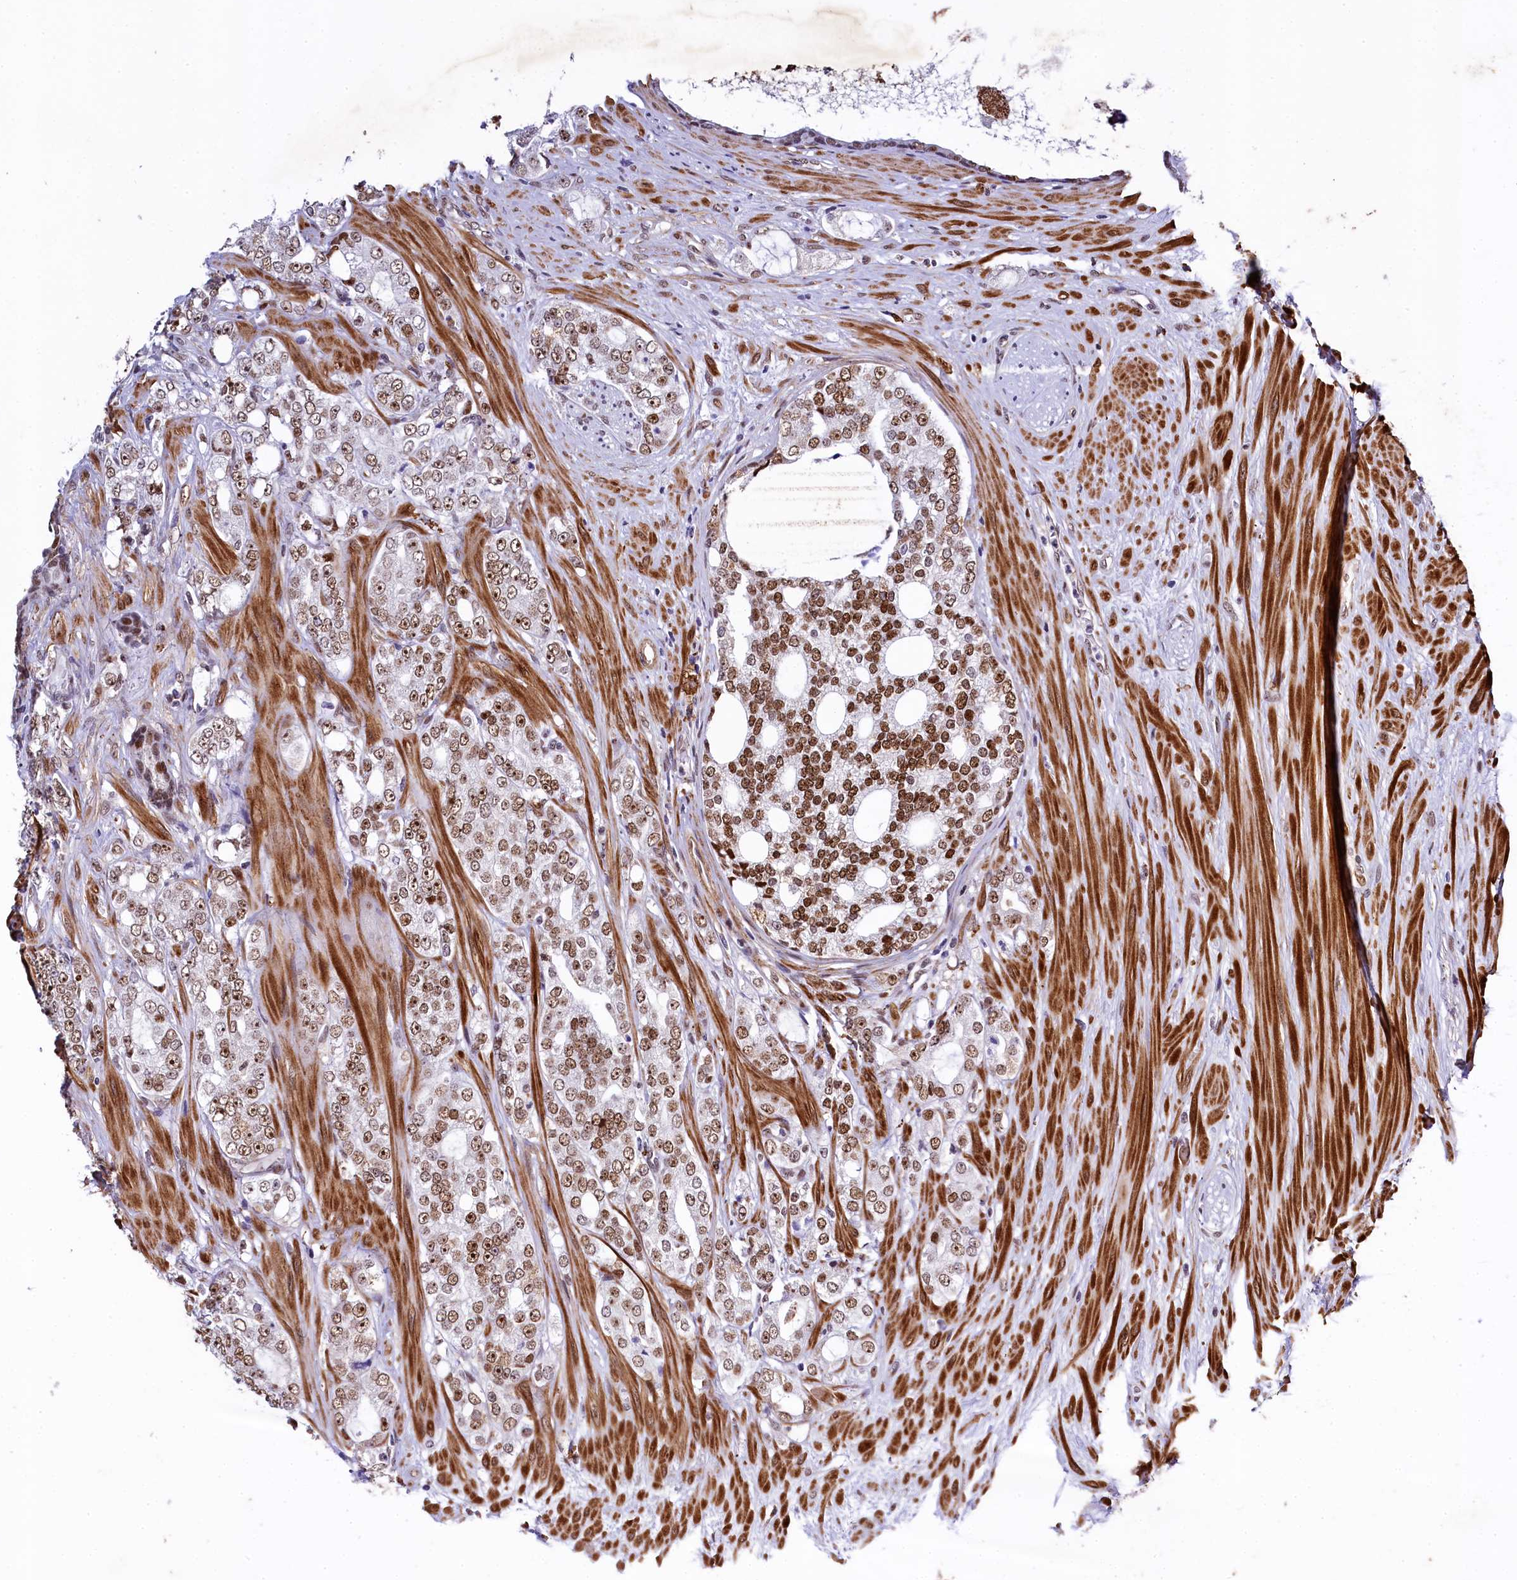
{"staining": {"intensity": "moderate", "quantity": ">75%", "location": "cytoplasmic/membranous,nuclear"}, "tissue": "prostate cancer", "cell_type": "Tumor cells", "image_type": "cancer", "snomed": [{"axis": "morphology", "description": "Adenocarcinoma, High grade"}, {"axis": "topography", "description": "Prostate"}], "caption": "Prostate cancer stained with IHC reveals moderate cytoplasmic/membranous and nuclear staining in about >75% of tumor cells.", "gene": "SAMD10", "patient": {"sex": "male", "age": 64}}